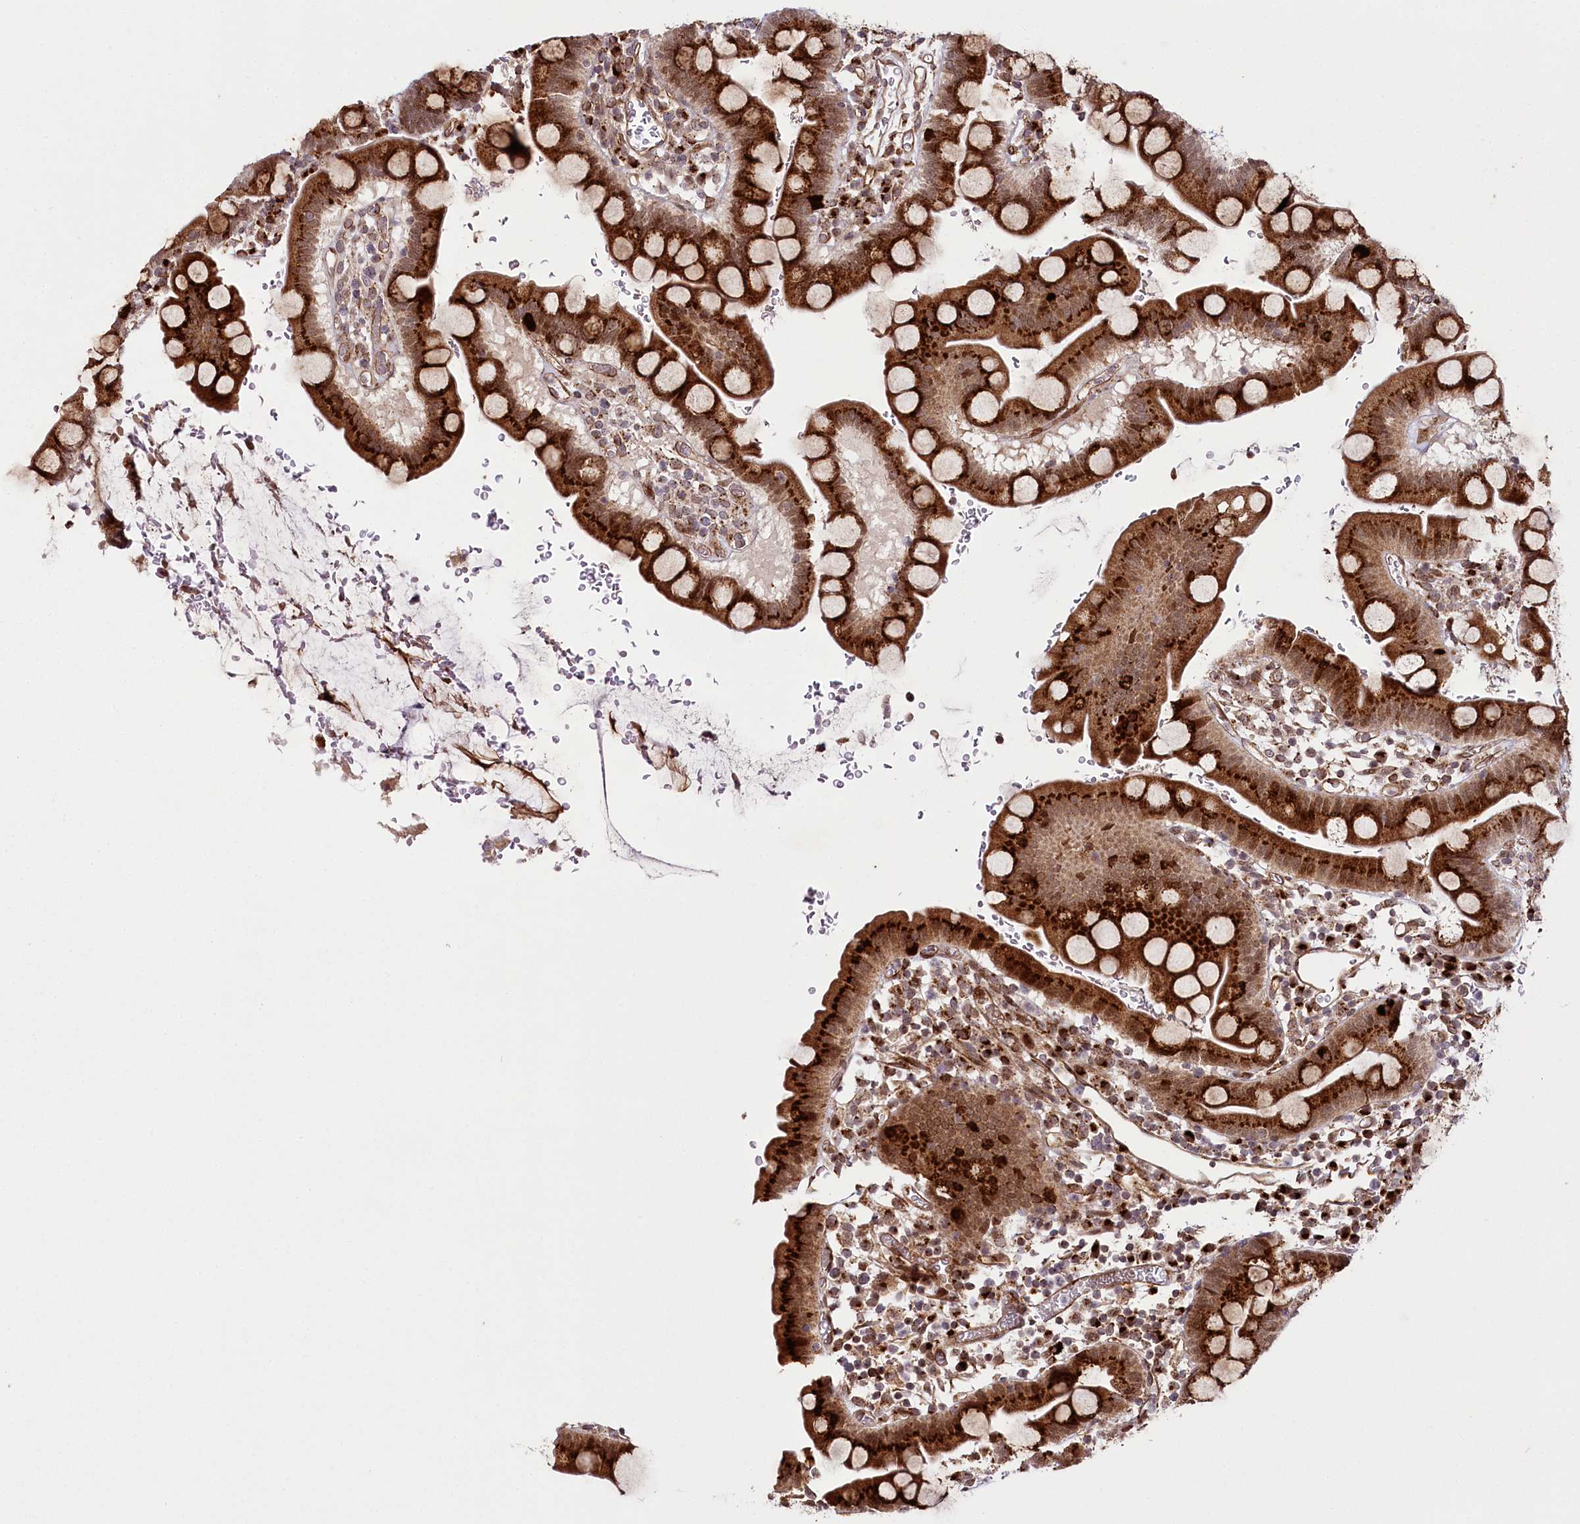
{"staining": {"intensity": "strong", "quantity": ">75%", "location": "cytoplasmic/membranous"}, "tissue": "small intestine", "cell_type": "Glandular cells", "image_type": "normal", "snomed": [{"axis": "morphology", "description": "Normal tissue, NOS"}, {"axis": "topography", "description": "Stomach, upper"}, {"axis": "topography", "description": "Stomach, lower"}, {"axis": "topography", "description": "Small intestine"}], "caption": "Small intestine stained with immunohistochemistry (IHC) demonstrates strong cytoplasmic/membranous staining in about >75% of glandular cells.", "gene": "COPG1", "patient": {"sex": "male", "age": 68}}